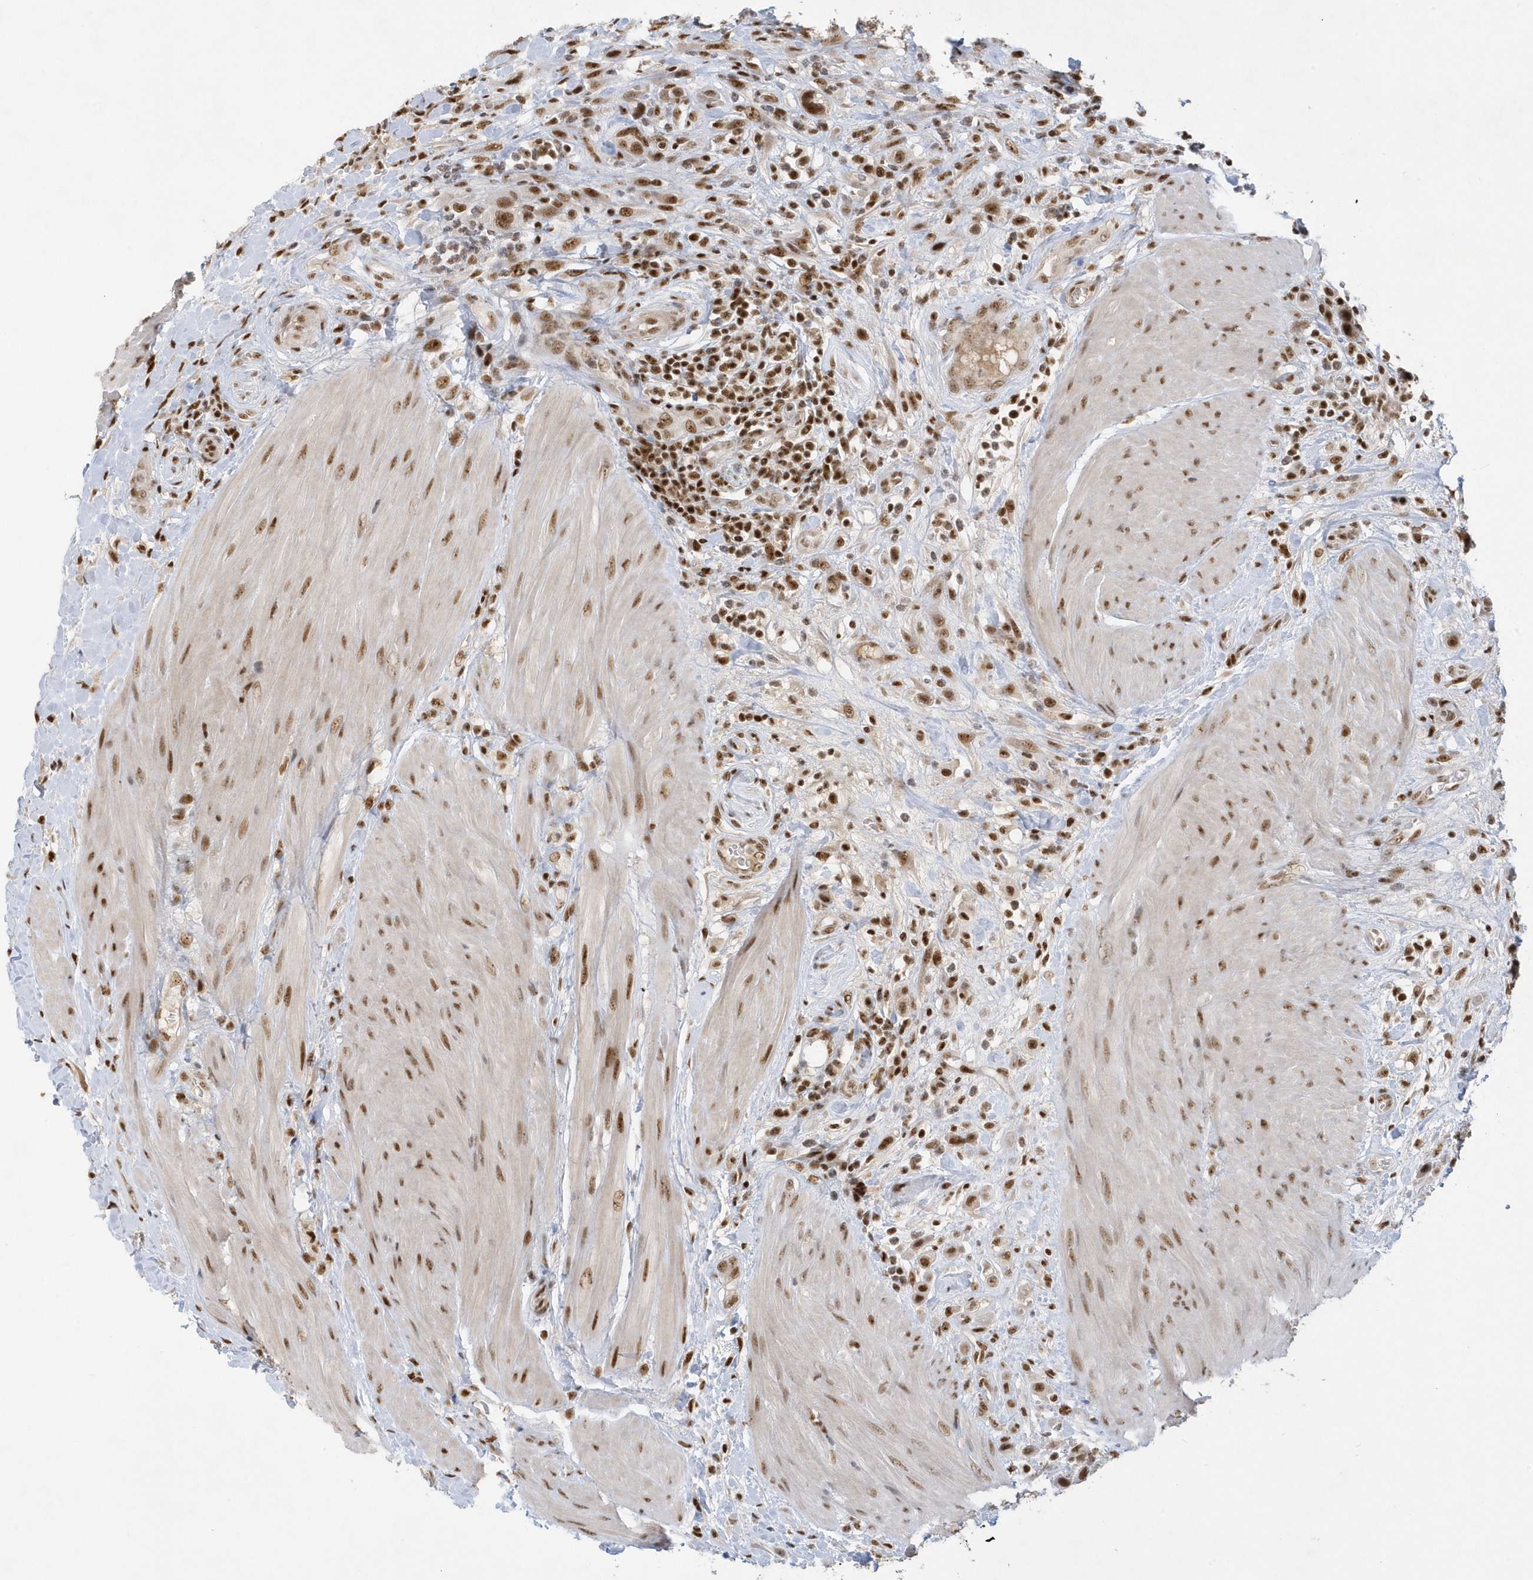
{"staining": {"intensity": "moderate", "quantity": ">75%", "location": "nuclear"}, "tissue": "urothelial cancer", "cell_type": "Tumor cells", "image_type": "cancer", "snomed": [{"axis": "morphology", "description": "Urothelial carcinoma, High grade"}, {"axis": "topography", "description": "Urinary bladder"}], "caption": "Human urothelial cancer stained with a protein marker exhibits moderate staining in tumor cells.", "gene": "PPIL2", "patient": {"sex": "male", "age": 50}}